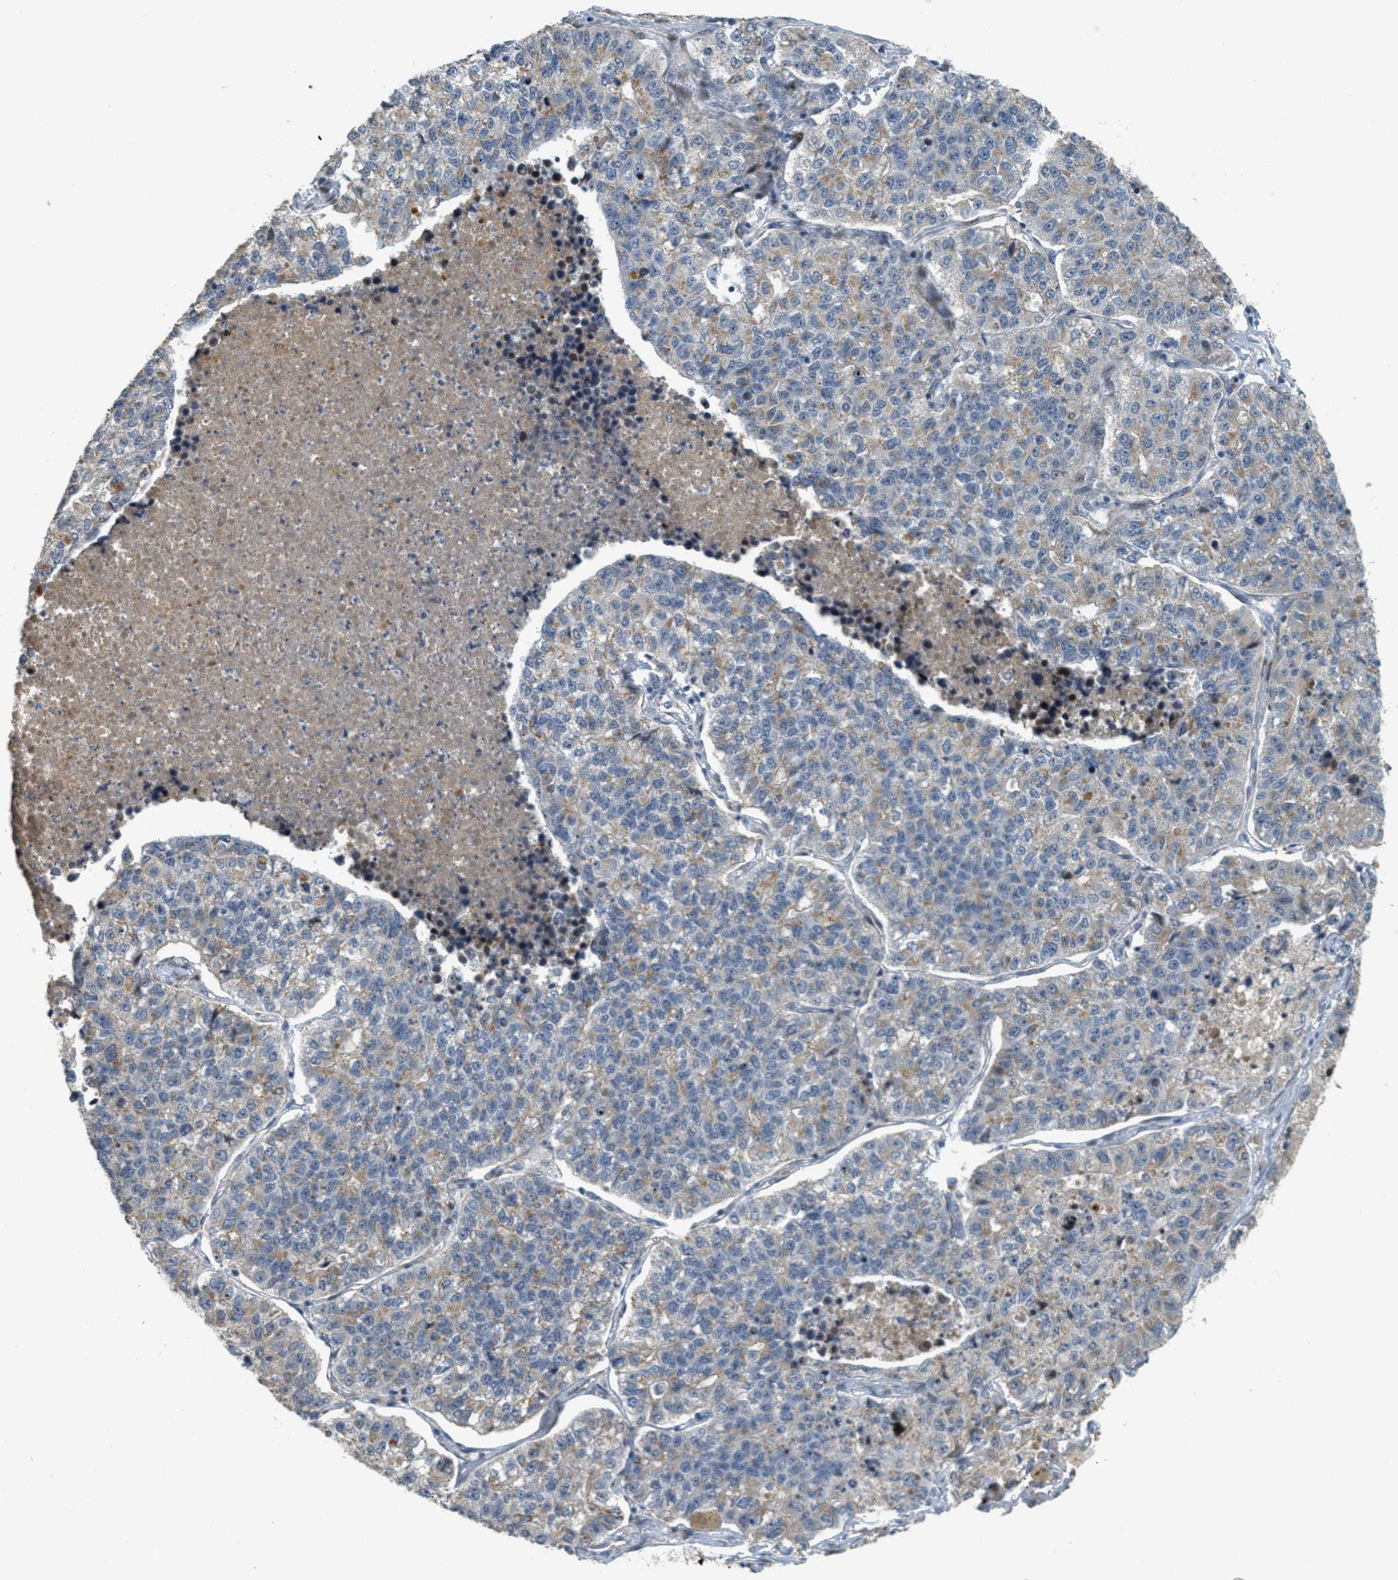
{"staining": {"intensity": "weak", "quantity": "25%-75%", "location": "cytoplasmic/membranous"}, "tissue": "lung cancer", "cell_type": "Tumor cells", "image_type": "cancer", "snomed": [{"axis": "morphology", "description": "Adenocarcinoma, NOS"}, {"axis": "topography", "description": "Lung"}], "caption": "Immunohistochemistry photomicrograph of adenocarcinoma (lung) stained for a protein (brown), which demonstrates low levels of weak cytoplasmic/membranous expression in about 25%-75% of tumor cells.", "gene": "ZFPL1", "patient": {"sex": "male", "age": 49}}